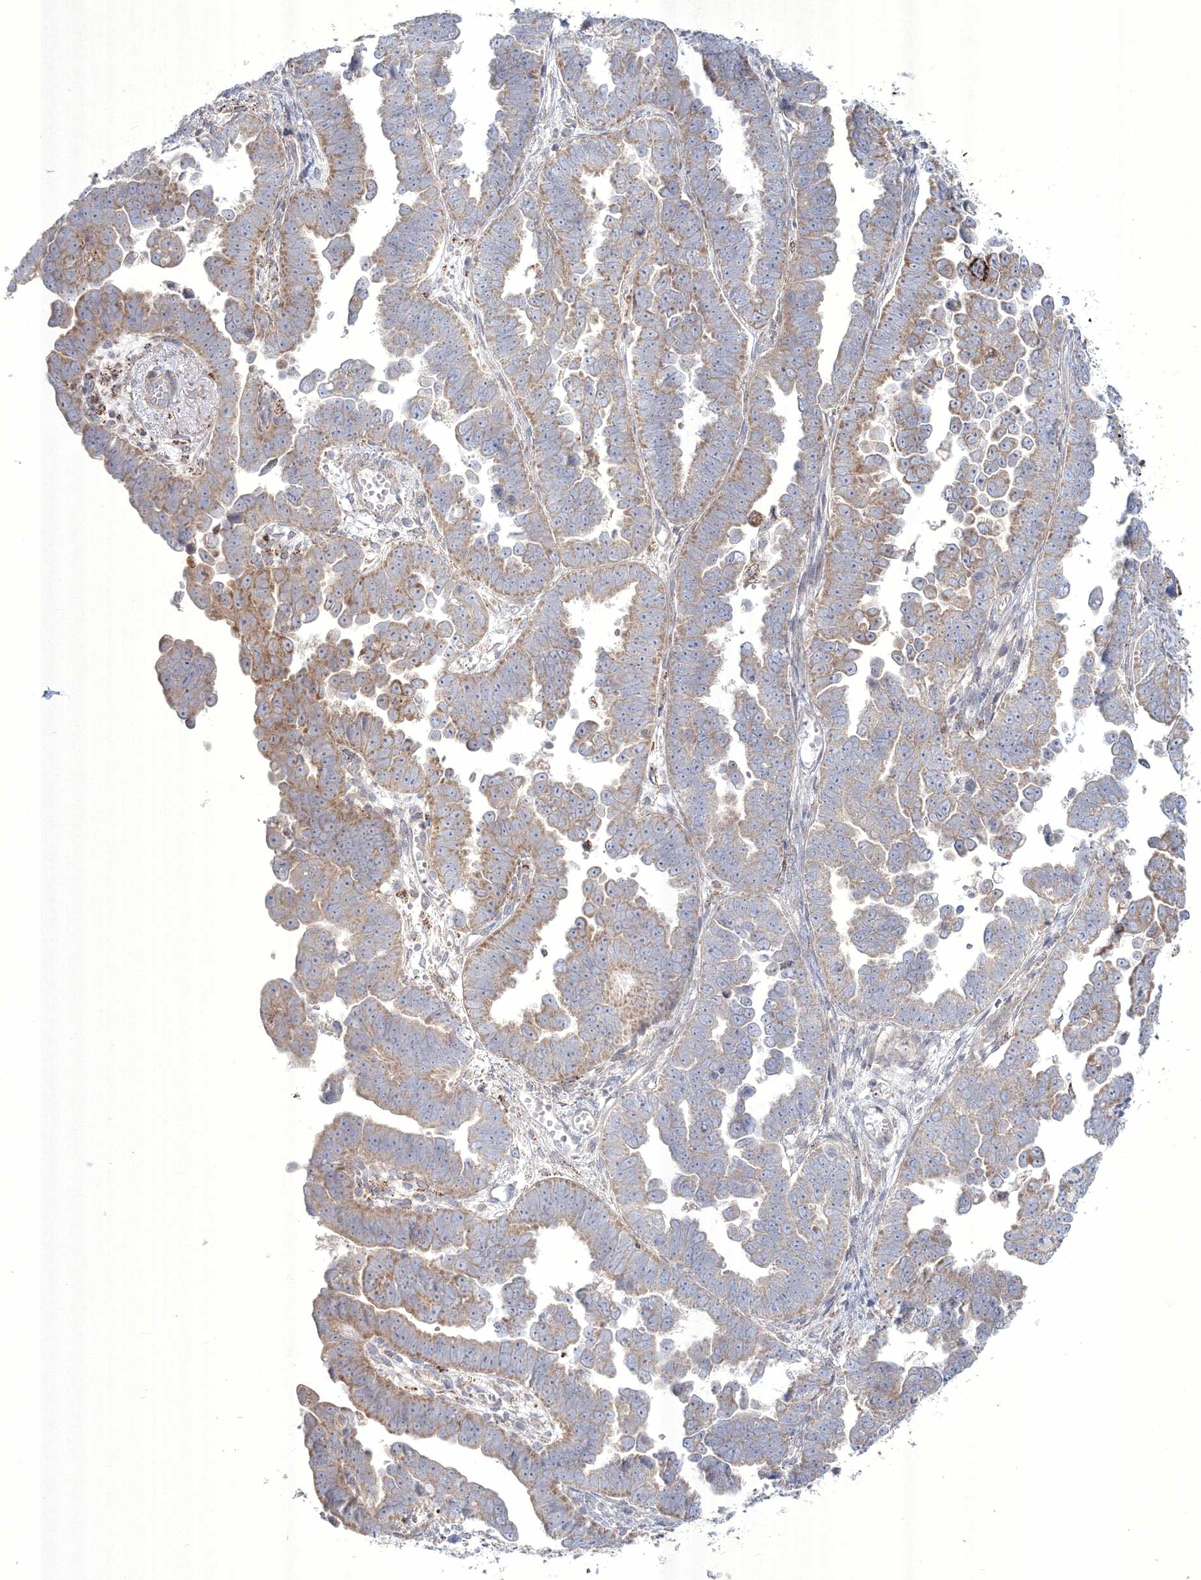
{"staining": {"intensity": "moderate", "quantity": "25%-75%", "location": "cytoplasmic/membranous"}, "tissue": "endometrial cancer", "cell_type": "Tumor cells", "image_type": "cancer", "snomed": [{"axis": "morphology", "description": "Adenocarcinoma, NOS"}, {"axis": "topography", "description": "Endometrium"}], "caption": "This micrograph displays endometrial cancer (adenocarcinoma) stained with immunohistochemistry to label a protein in brown. The cytoplasmic/membranous of tumor cells show moderate positivity for the protein. Nuclei are counter-stained blue.", "gene": "WDR49", "patient": {"sex": "female", "age": 75}}